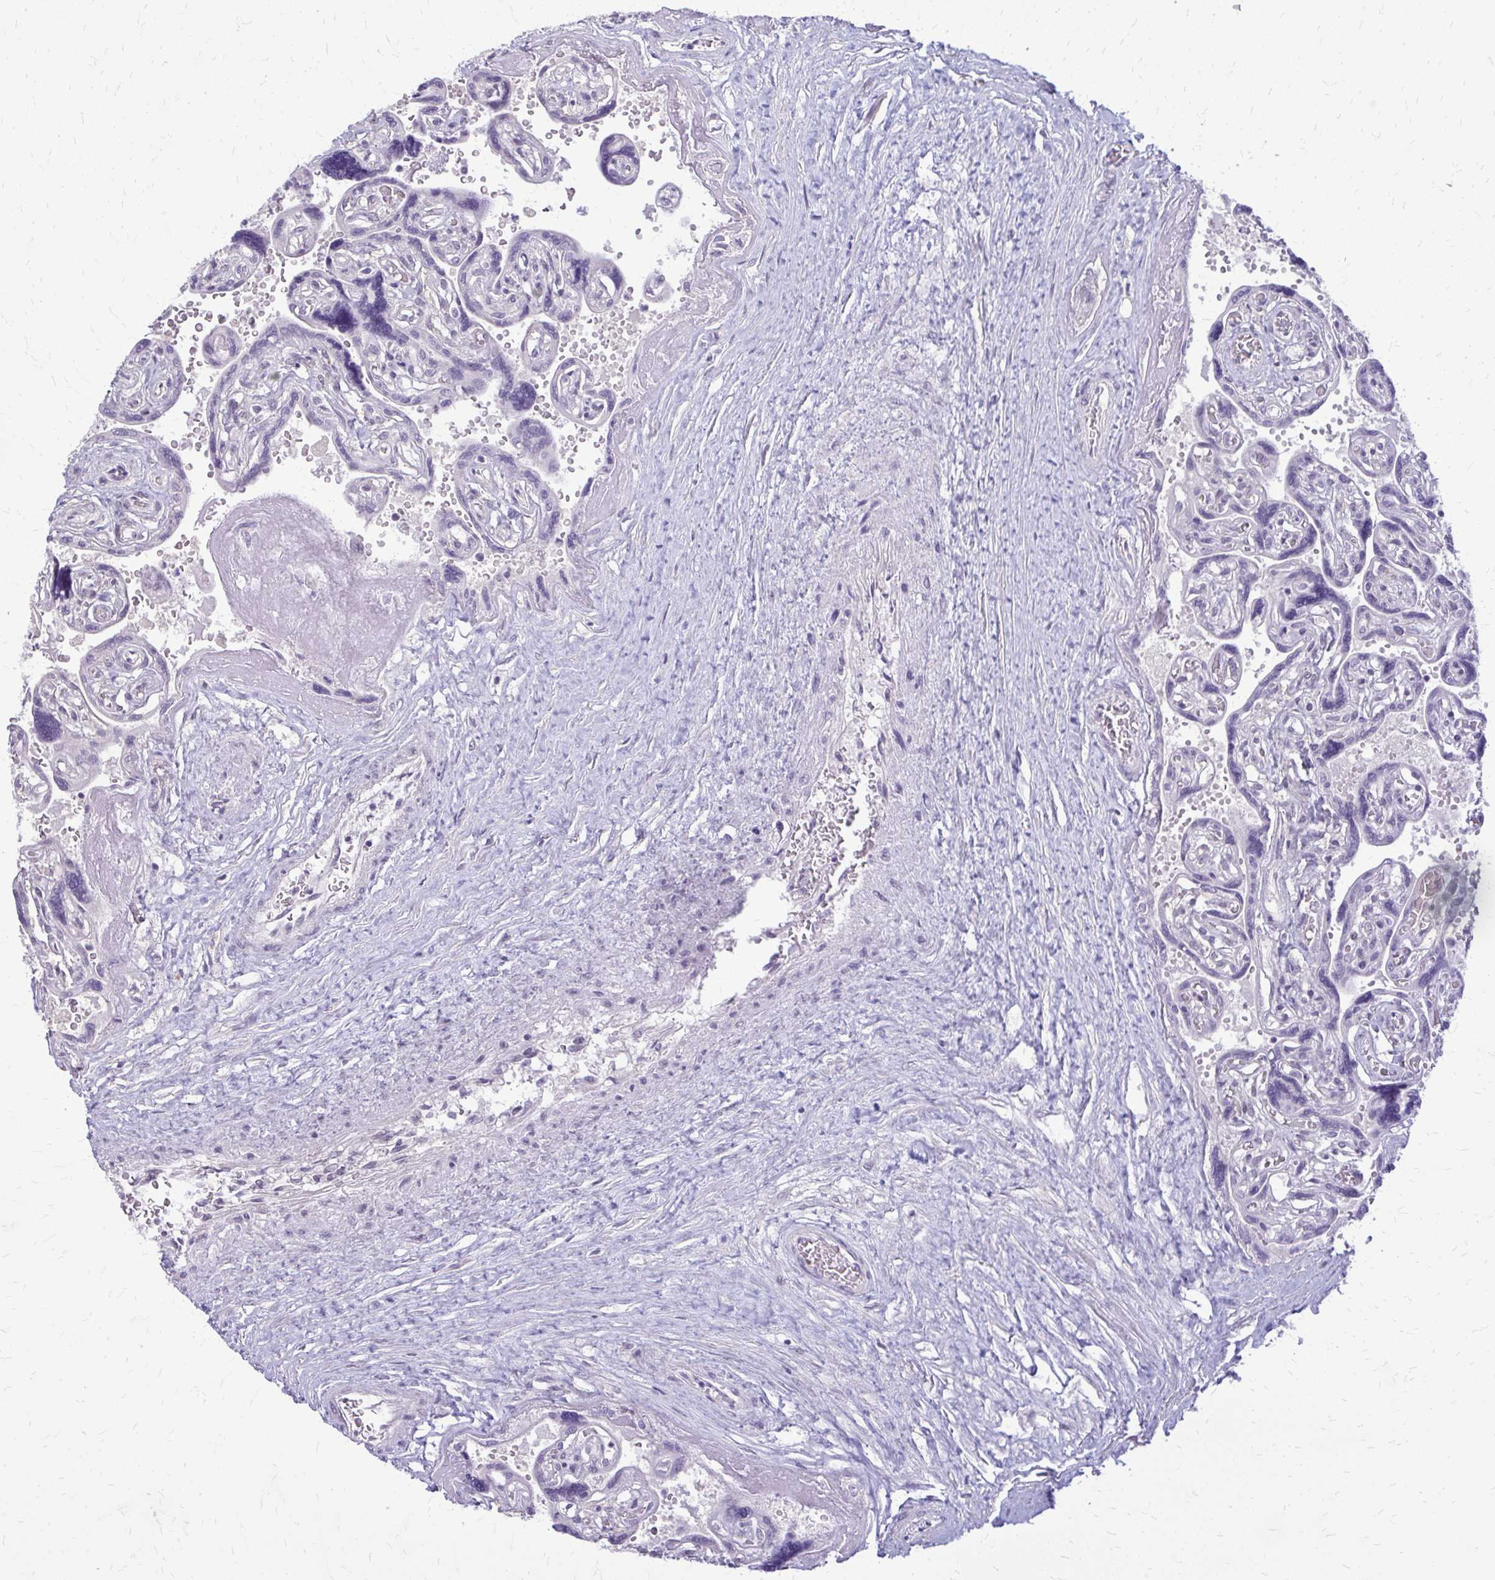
{"staining": {"intensity": "negative", "quantity": "none", "location": "none"}, "tissue": "placenta", "cell_type": "Decidual cells", "image_type": "normal", "snomed": [{"axis": "morphology", "description": "Normal tissue, NOS"}, {"axis": "topography", "description": "Placenta"}], "caption": "A micrograph of human placenta is negative for staining in decidual cells.", "gene": "PLCB1", "patient": {"sex": "female", "age": 32}}